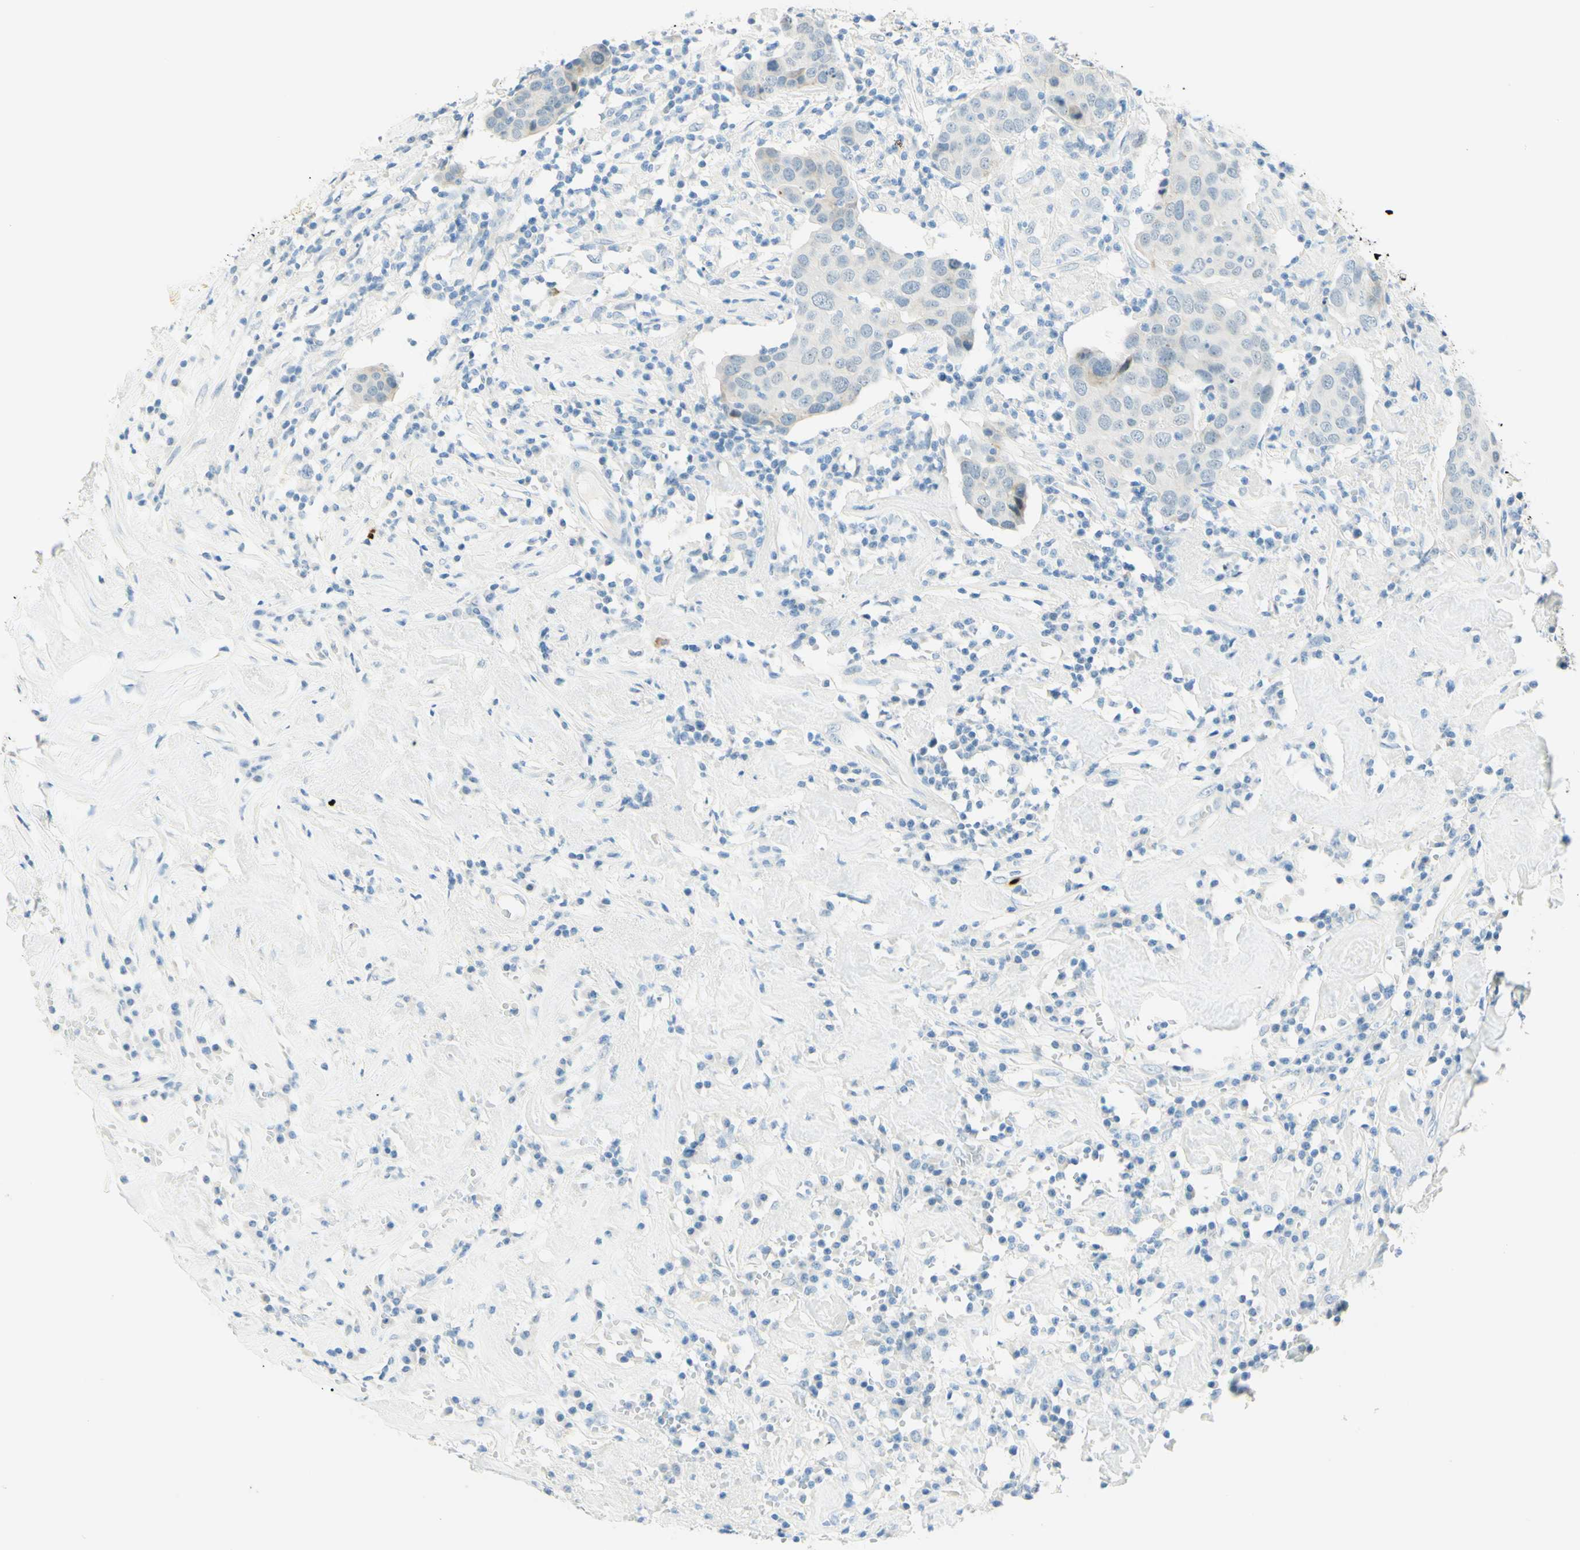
{"staining": {"intensity": "negative", "quantity": "none", "location": "none"}, "tissue": "head and neck cancer", "cell_type": "Tumor cells", "image_type": "cancer", "snomed": [{"axis": "morphology", "description": "Adenocarcinoma, NOS"}, {"axis": "topography", "description": "Salivary gland"}, {"axis": "topography", "description": "Head-Neck"}], "caption": "Head and neck cancer stained for a protein using IHC reveals no staining tumor cells.", "gene": "TMEM132D", "patient": {"sex": "female", "age": 65}}